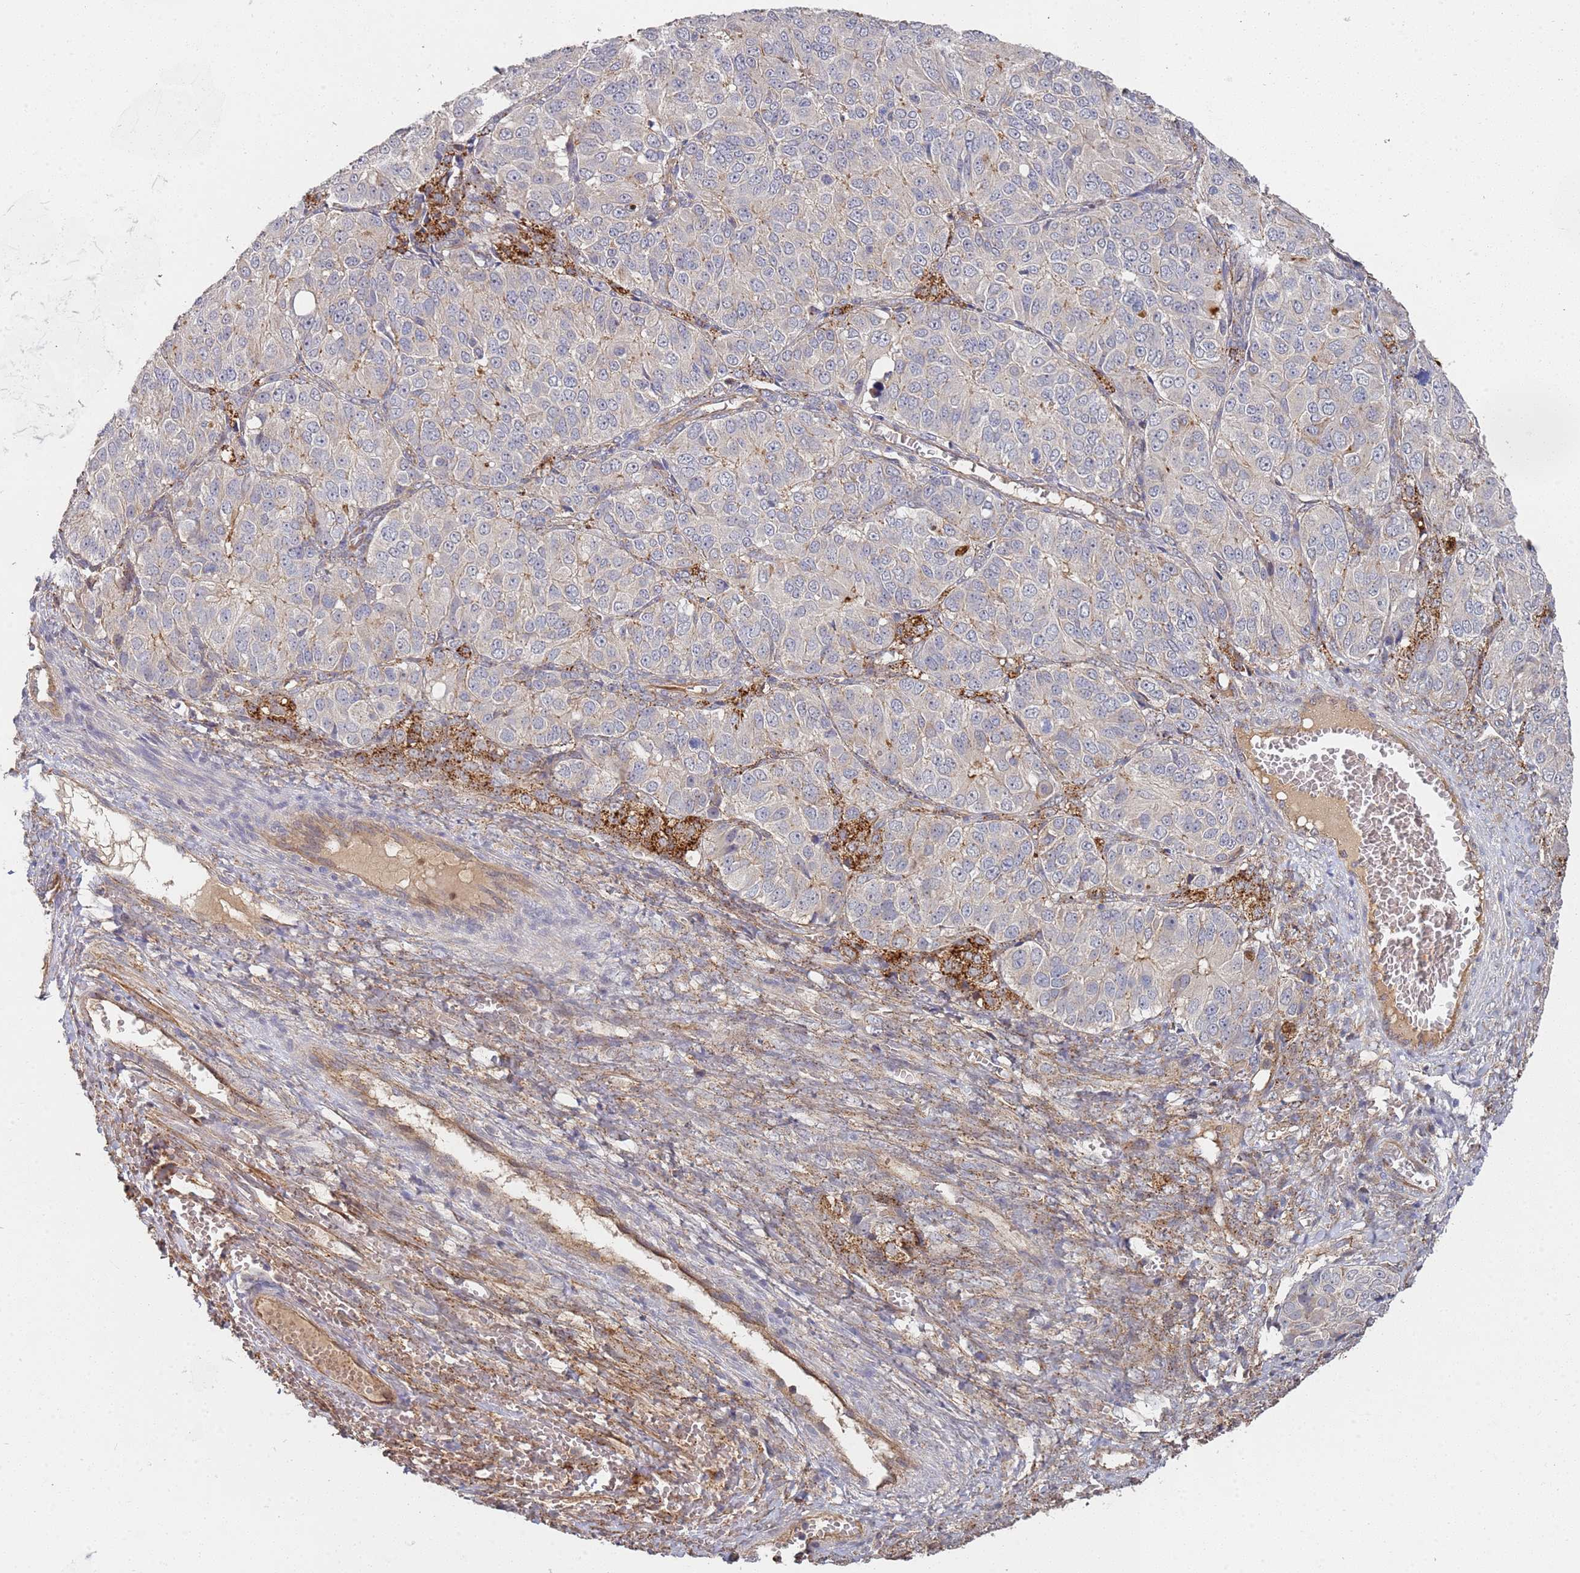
{"staining": {"intensity": "negative", "quantity": "none", "location": "none"}, "tissue": "ovarian cancer", "cell_type": "Tumor cells", "image_type": "cancer", "snomed": [{"axis": "morphology", "description": "Carcinoma, endometroid"}, {"axis": "topography", "description": "Ovary"}], "caption": "Immunohistochemical staining of endometroid carcinoma (ovarian) exhibits no significant positivity in tumor cells.", "gene": "ABCB6", "patient": {"sex": "female", "age": 51}}